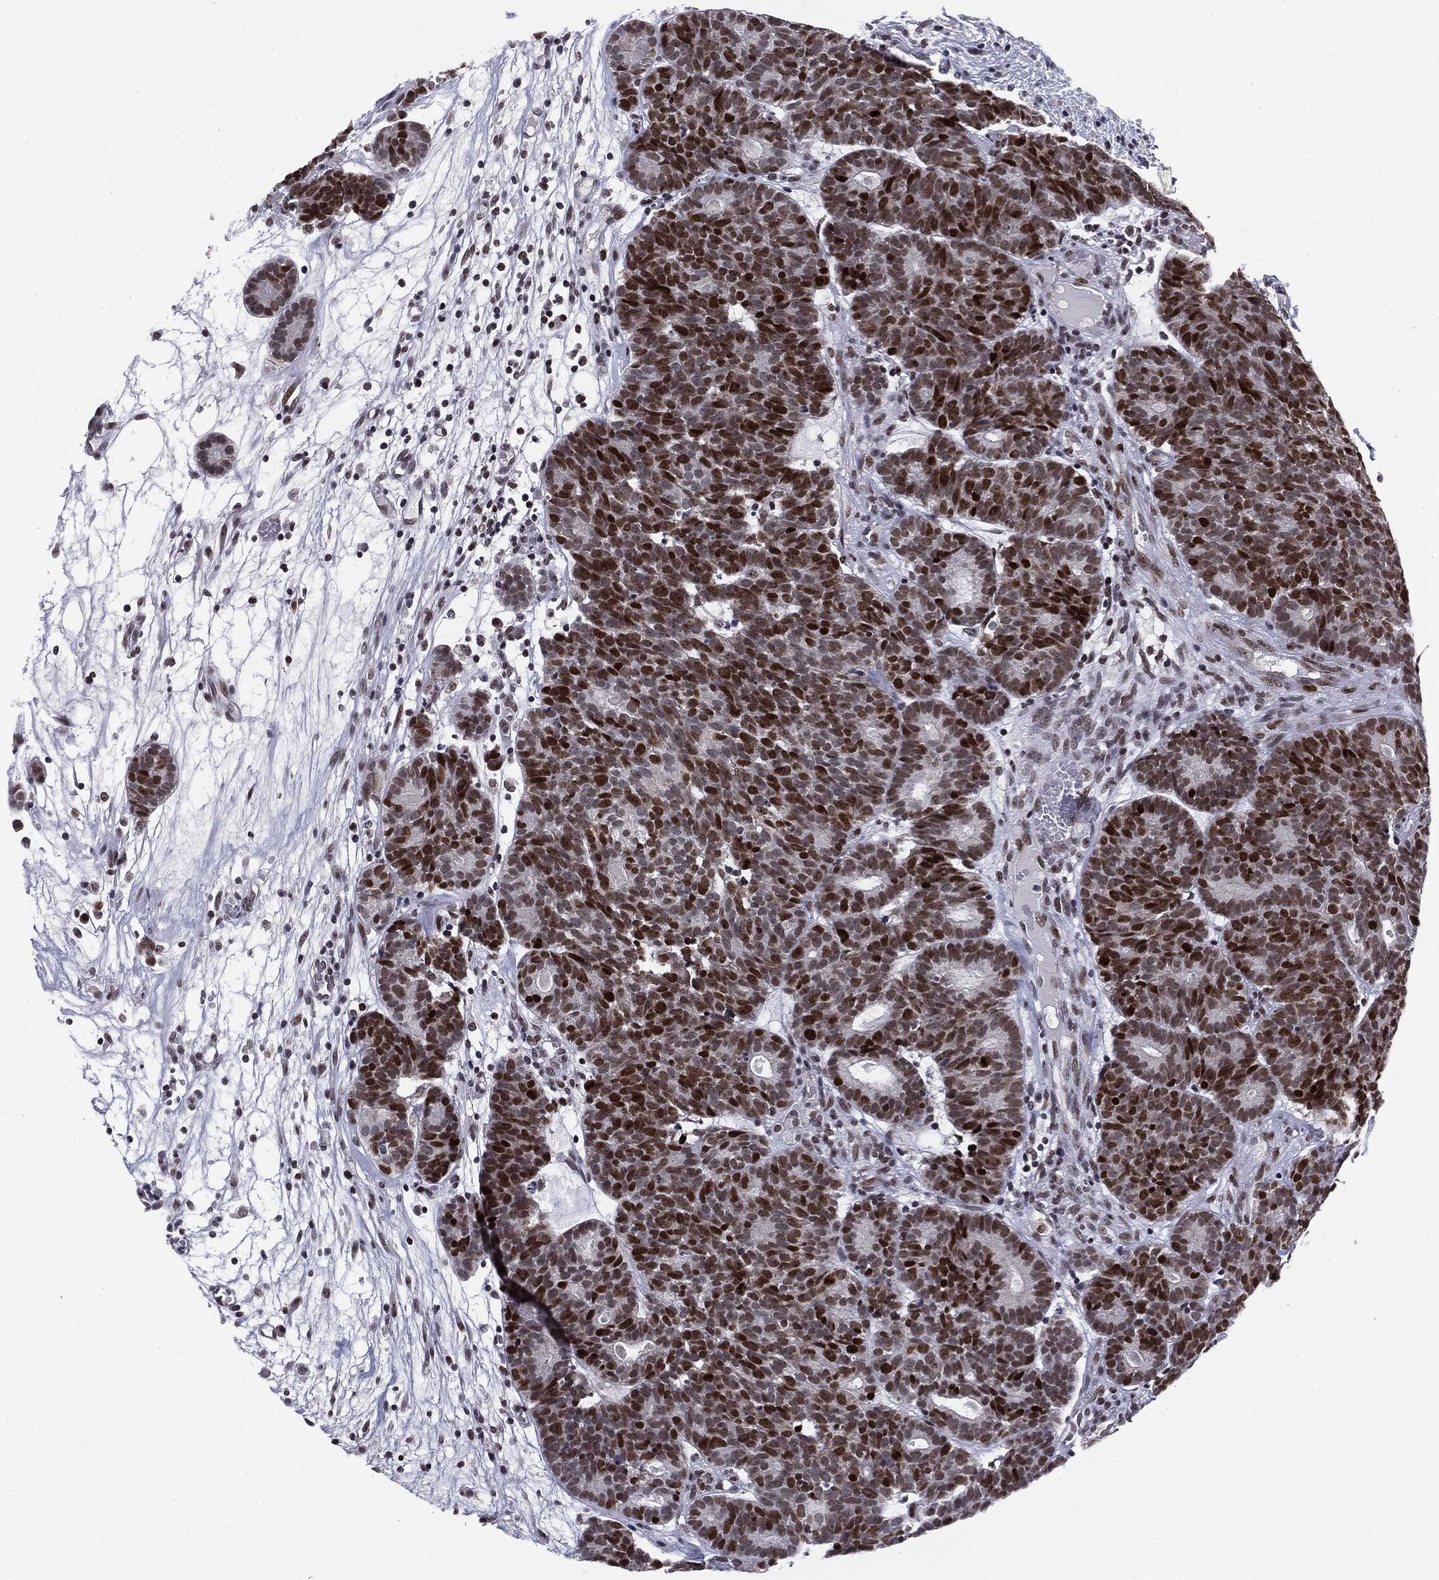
{"staining": {"intensity": "strong", "quantity": ">75%", "location": "nuclear"}, "tissue": "head and neck cancer", "cell_type": "Tumor cells", "image_type": "cancer", "snomed": [{"axis": "morphology", "description": "Adenocarcinoma, NOS"}, {"axis": "topography", "description": "Head-Neck"}], "caption": "Strong nuclear staining is identified in approximately >75% of tumor cells in head and neck cancer.", "gene": "MDC1", "patient": {"sex": "female", "age": 81}}